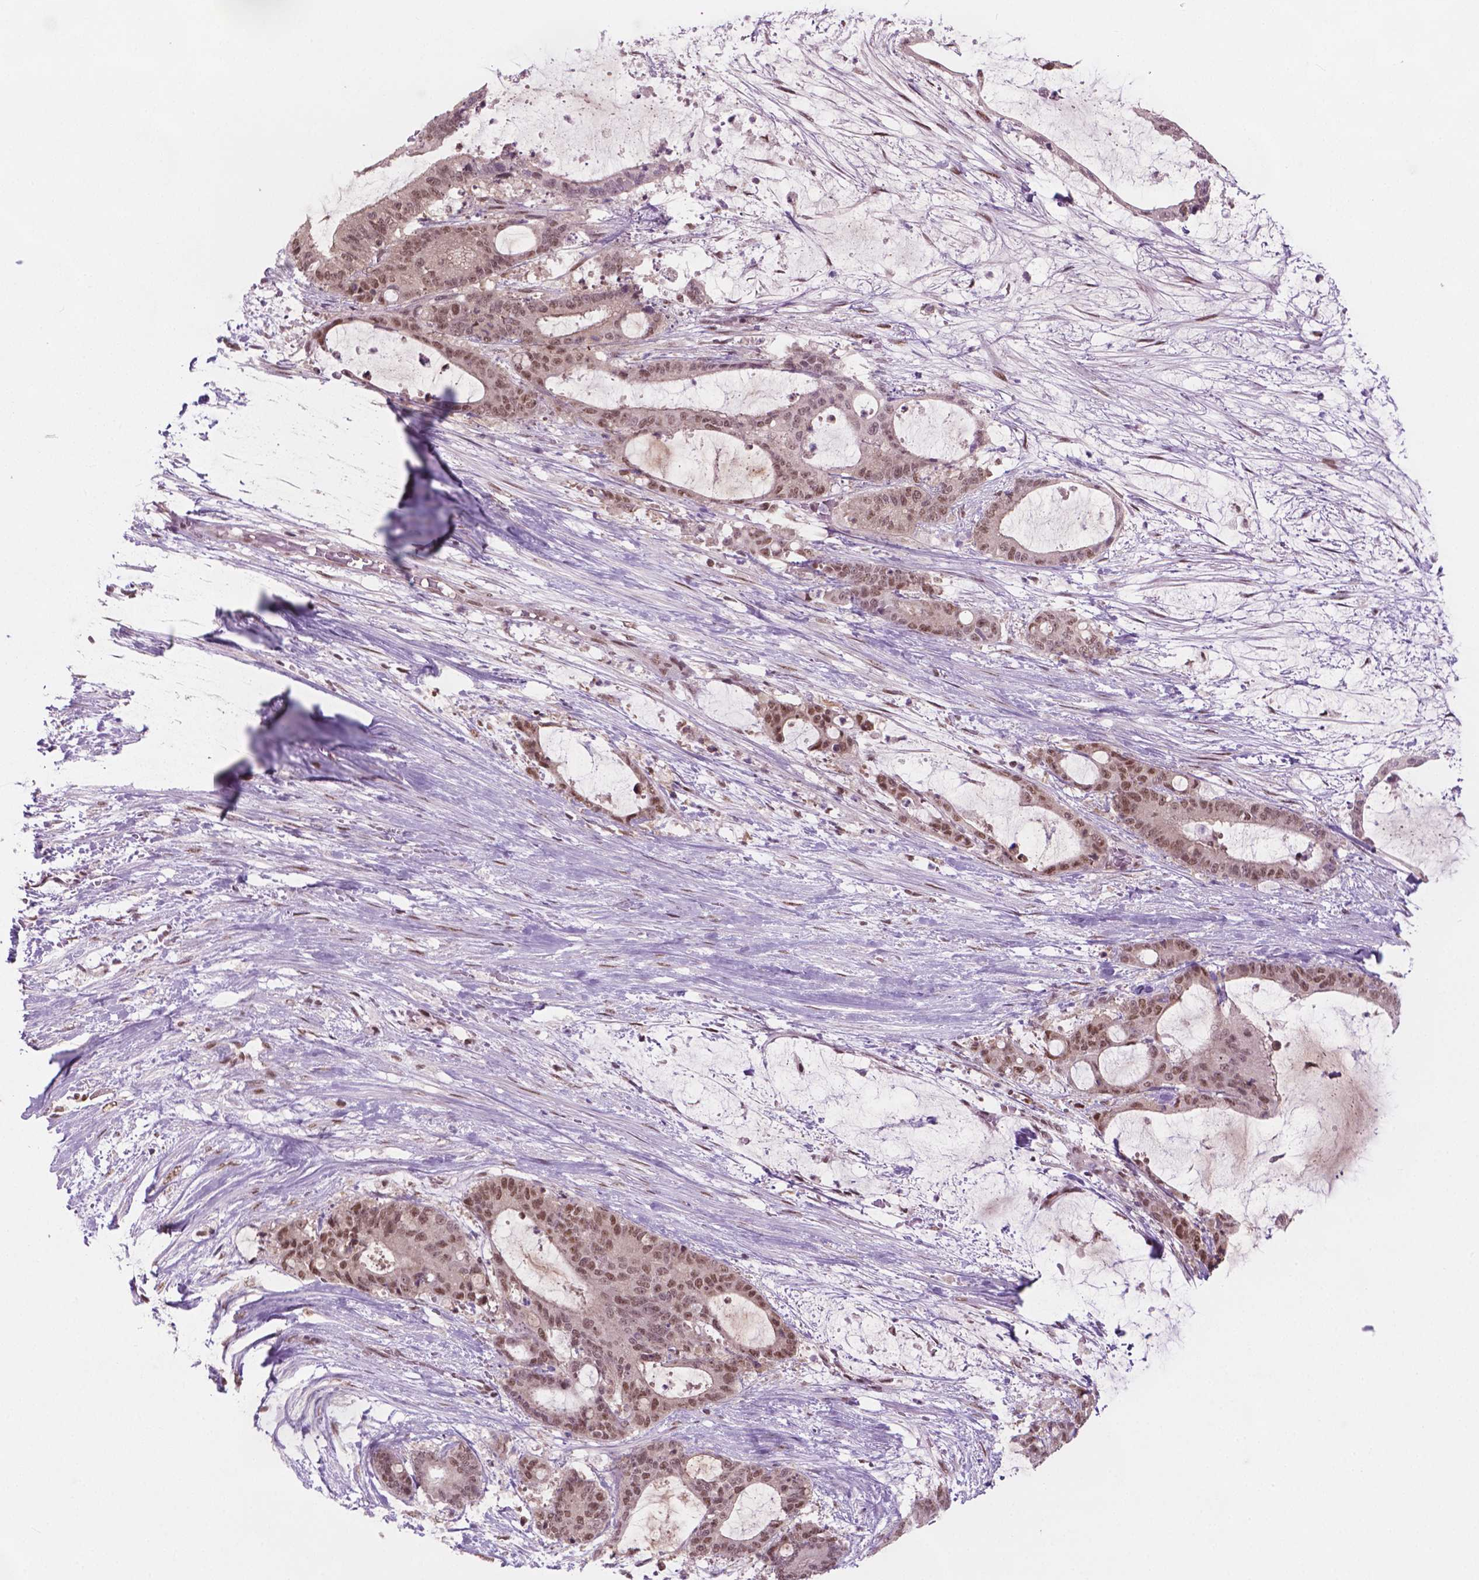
{"staining": {"intensity": "moderate", "quantity": ">75%", "location": "nuclear"}, "tissue": "liver cancer", "cell_type": "Tumor cells", "image_type": "cancer", "snomed": [{"axis": "morphology", "description": "Normal tissue, NOS"}, {"axis": "morphology", "description": "Cholangiocarcinoma"}, {"axis": "topography", "description": "Liver"}, {"axis": "topography", "description": "Peripheral nerve tissue"}], "caption": "A histopathology image showing moderate nuclear expression in approximately >75% of tumor cells in liver cancer (cholangiocarcinoma), as visualized by brown immunohistochemical staining.", "gene": "PHAX", "patient": {"sex": "female", "age": 73}}